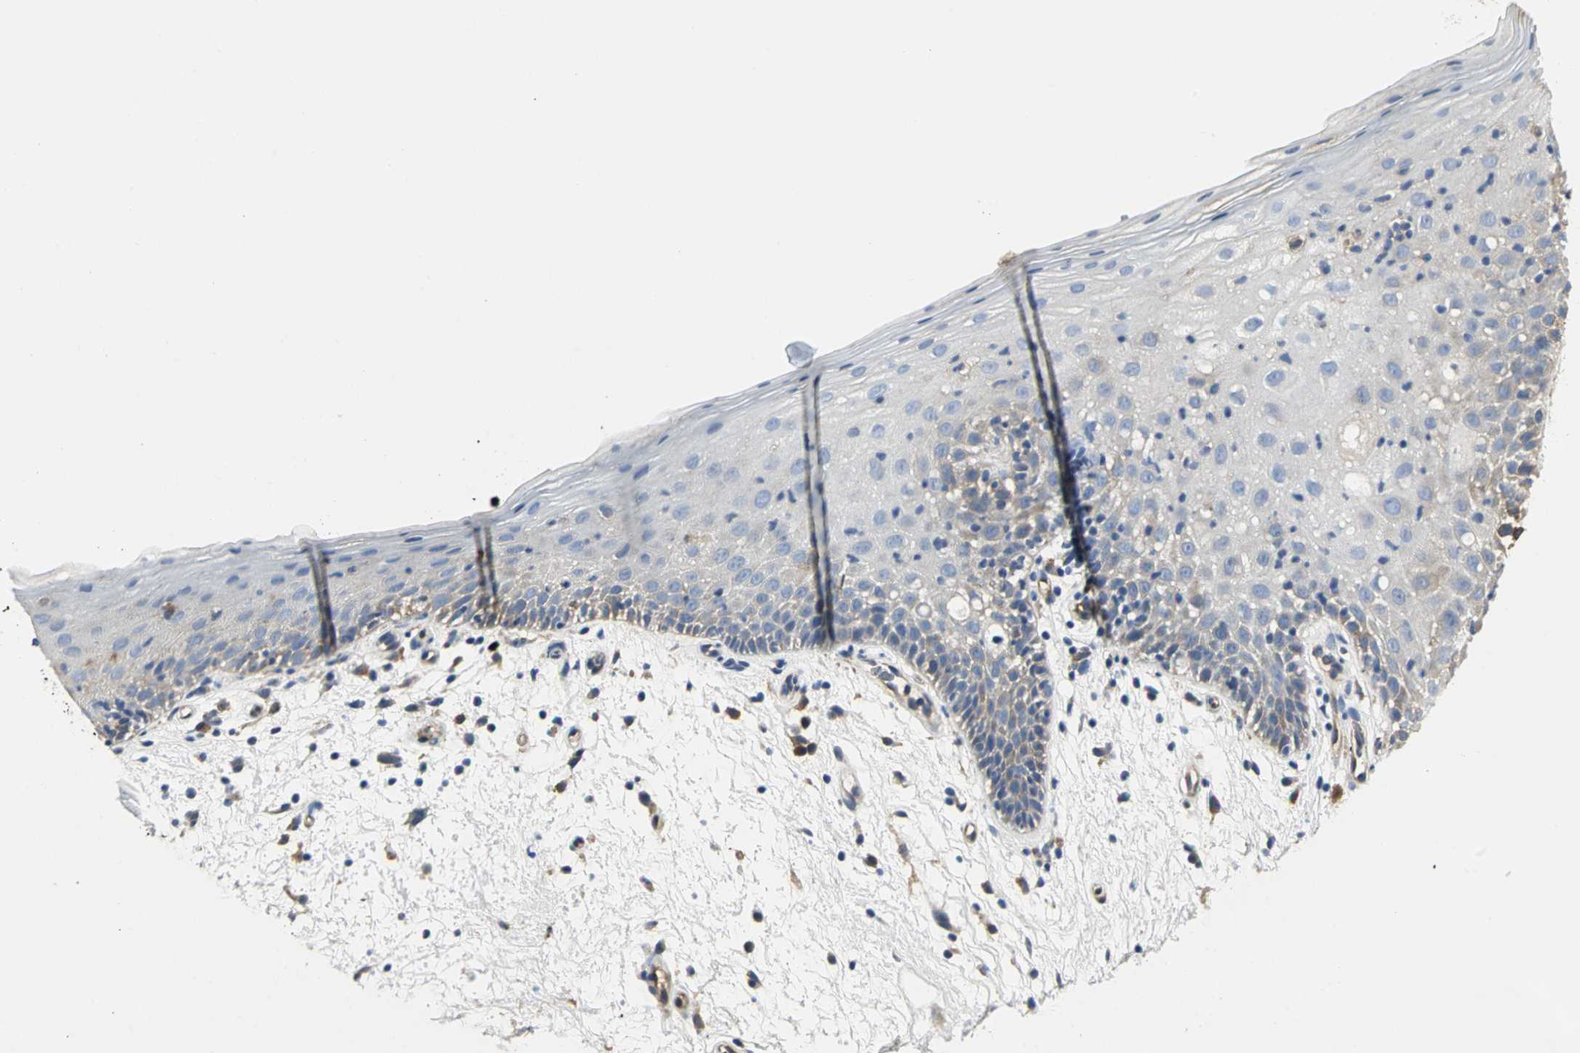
{"staining": {"intensity": "weak", "quantity": "<25%", "location": "cytoplasmic/membranous"}, "tissue": "oral mucosa", "cell_type": "Squamous epithelial cells", "image_type": "normal", "snomed": [{"axis": "morphology", "description": "Normal tissue, NOS"}, {"axis": "morphology", "description": "Squamous cell carcinoma, NOS"}, {"axis": "topography", "description": "Skeletal muscle"}, {"axis": "topography", "description": "Oral tissue"}, {"axis": "topography", "description": "Head-Neck"}], "caption": "DAB (3,3'-diaminobenzidine) immunohistochemical staining of unremarkable oral mucosa demonstrates no significant expression in squamous epithelial cells. The staining is performed using DAB brown chromogen with nuclei counter-stained in using hematoxylin.", "gene": "CHRNB1", "patient": {"sex": "male", "age": 71}}